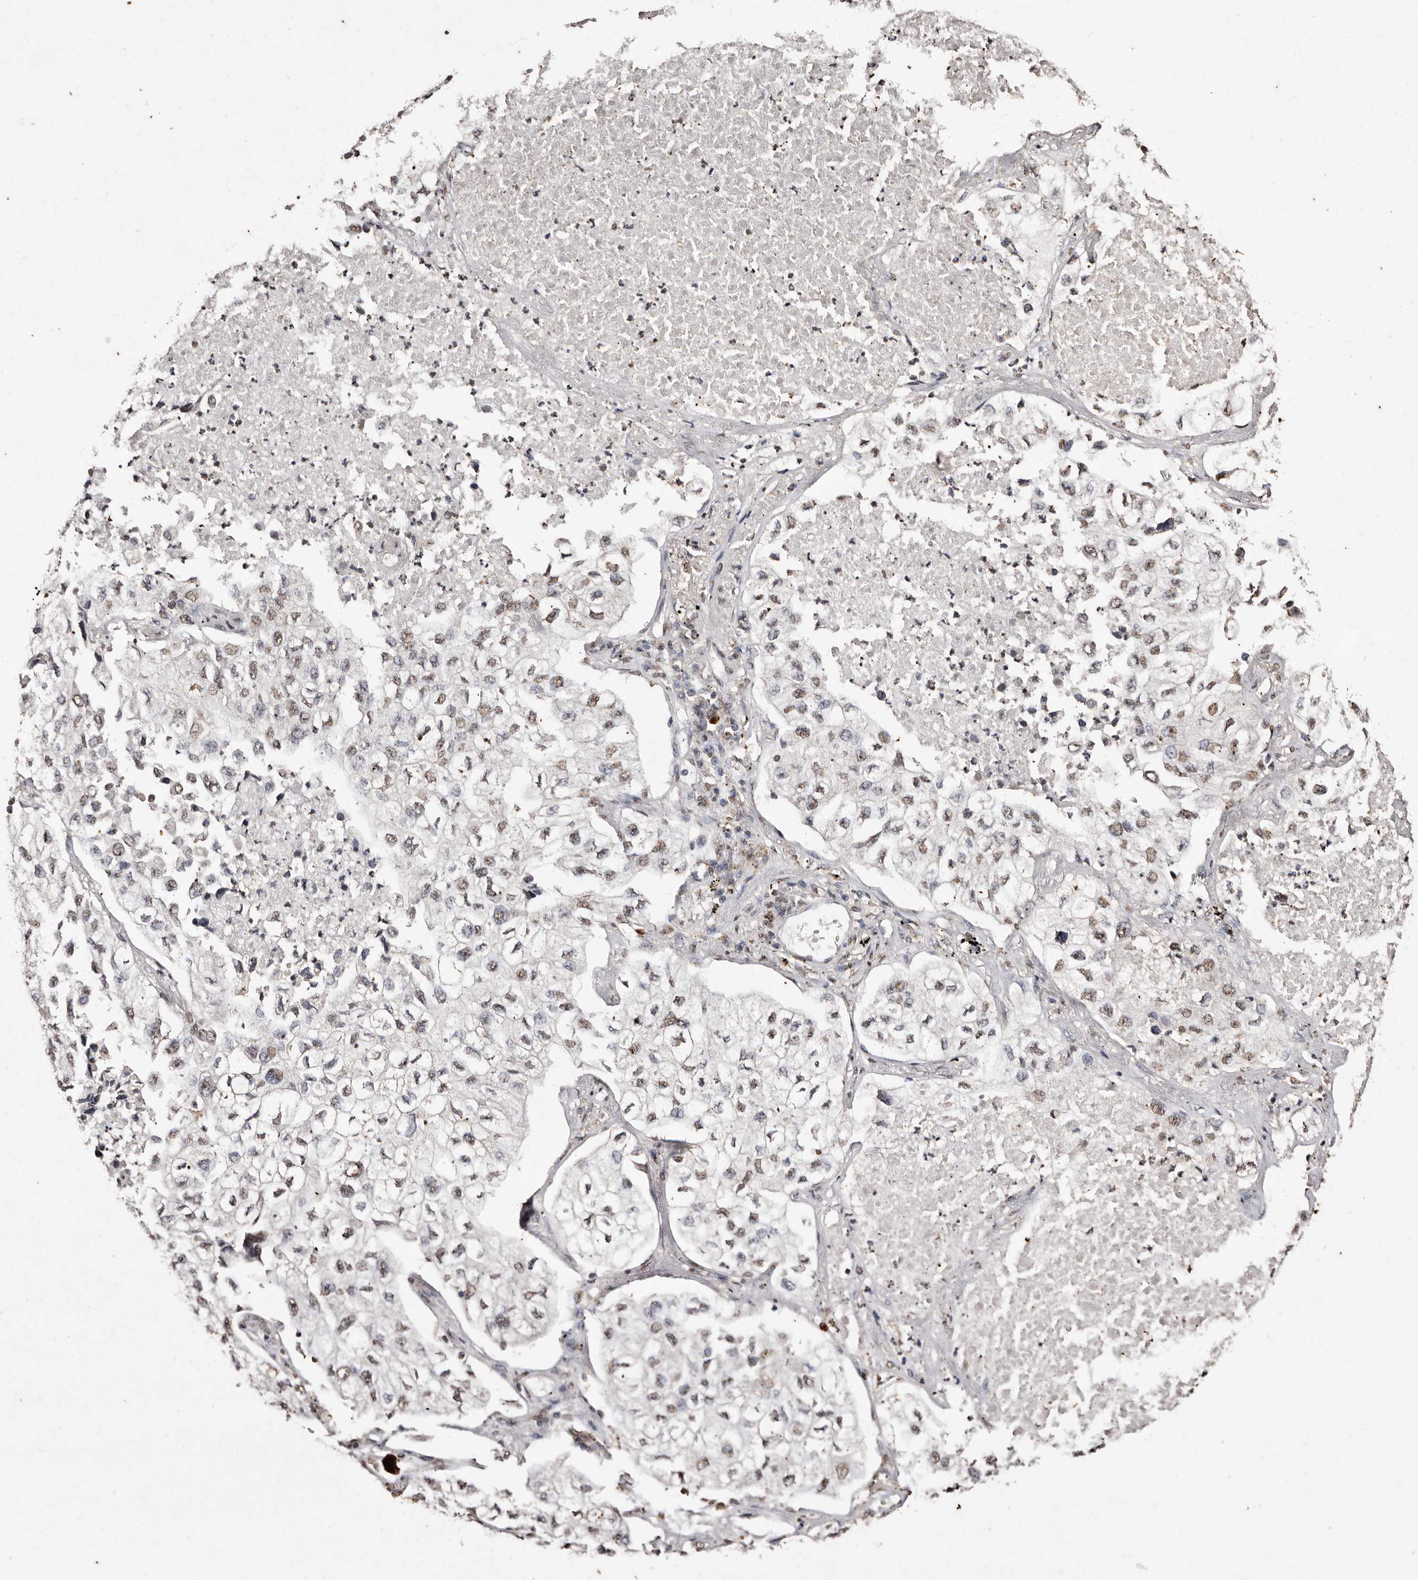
{"staining": {"intensity": "moderate", "quantity": ">75%", "location": "nuclear"}, "tissue": "lung cancer", "cell_type": "Tumor cells", "image_type": "cancer", "snomed": [{"axis": "morphology", "description": "Adenocarcinoma, NOS"}, {"axis": "topography", "description": "Lung"}], "caption": "Protein expression by immunohistochemistry exhibits moderate nuclear staining in about >75% of tumor cells in adenocarcinoma (lung).", "gene": "ERBB4", "patient": {"sex": "male", "age": 63}}